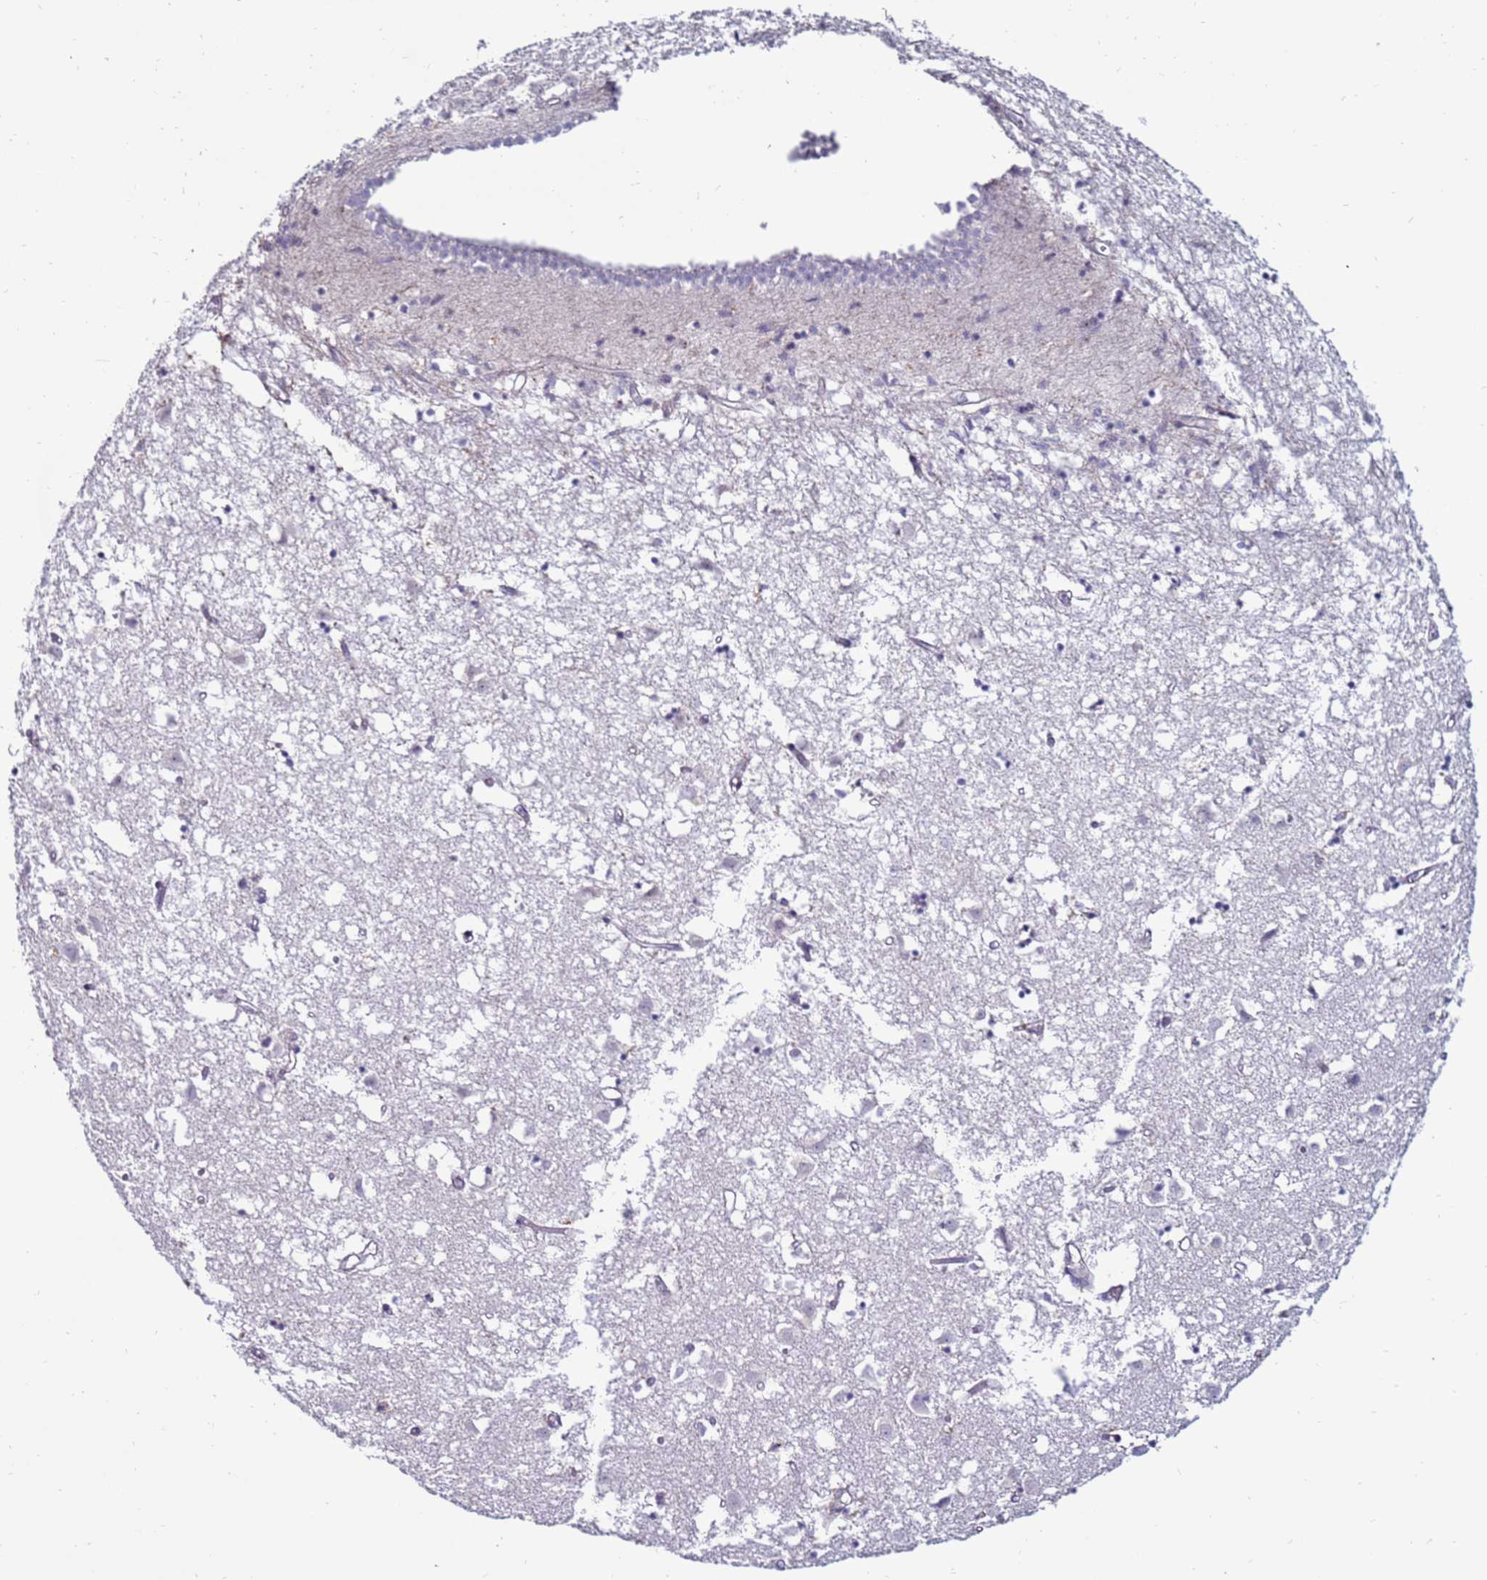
{"staining": {"intensity": "negative", "quantity": "none", "location": "none"}, "tissue": "caudate", "cell_type": "Glial cells", "image_type": "normal", "snomed": [{"axis": "morphology", "description": "Normal tissue, NOS"}, {"axis": "topography", "description": "Lateral ventricle wall"}], "caption": "A photomicrograph of human caudate is negative for staining in glial cells. The staining is performed using DAB brown chromogen with nuclei counter-stained in using hematoxylin.", "gene": "CLEC4M", "patient": {"sex": "male", "age": 70}}